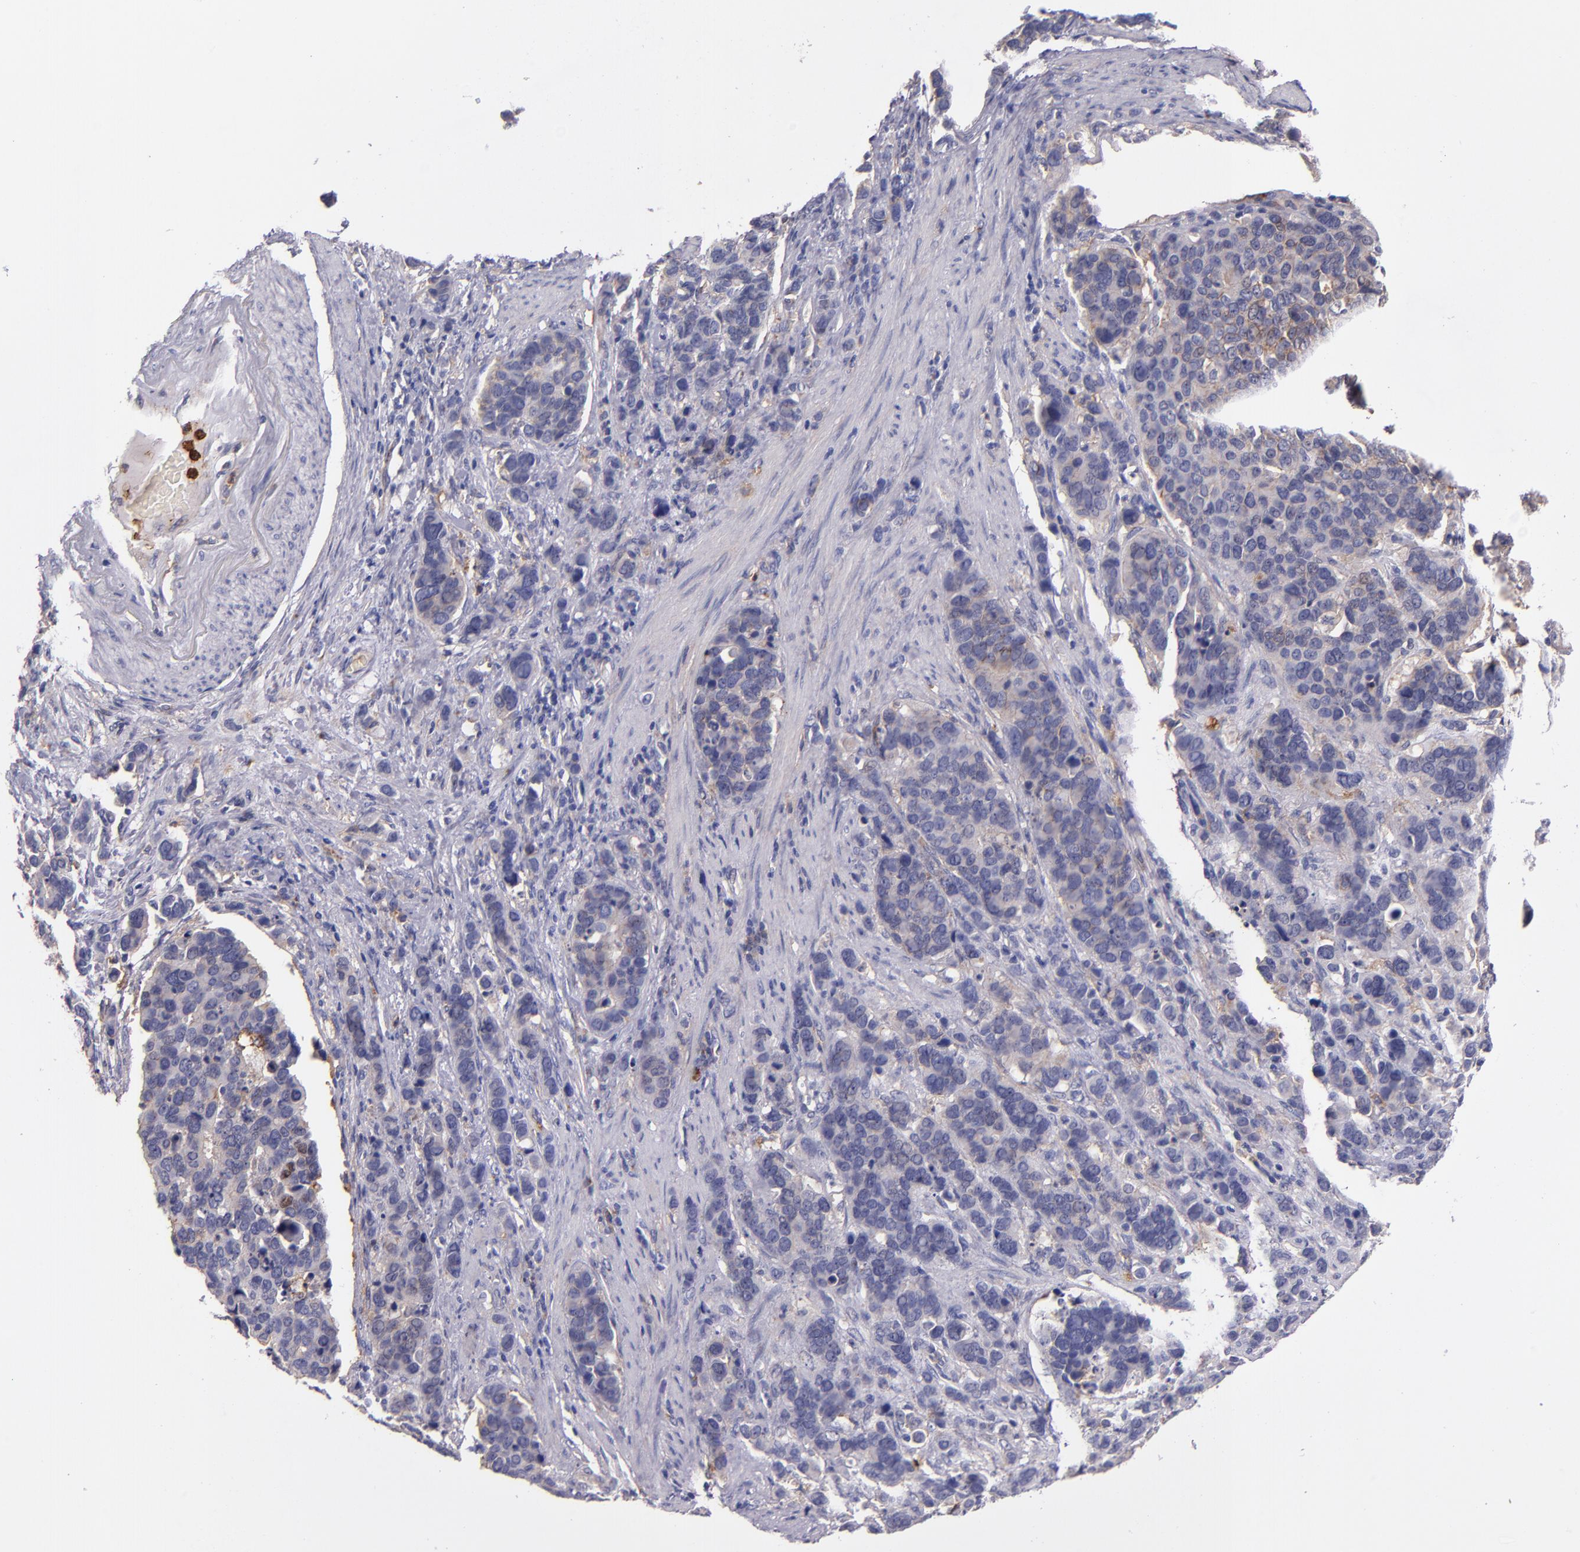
{"staining": {"intensity": "negative", "quantity": "none", "location": "none"}, "tissue": "stomach cancer", "cell_type": "Tumor cells", "image_type": "cancer", "snomed": [{"axis": "morphology", "description": "Adenocarcinoma, NOS"}, {"axis": "topography", "description": "Stomach, upper"}], "caption": "Tumor cells are negative for protein expression in human stomach adenocarcinoma.", "gene": "C5AR1", "patient": {"sex": "male", "age": 71}}